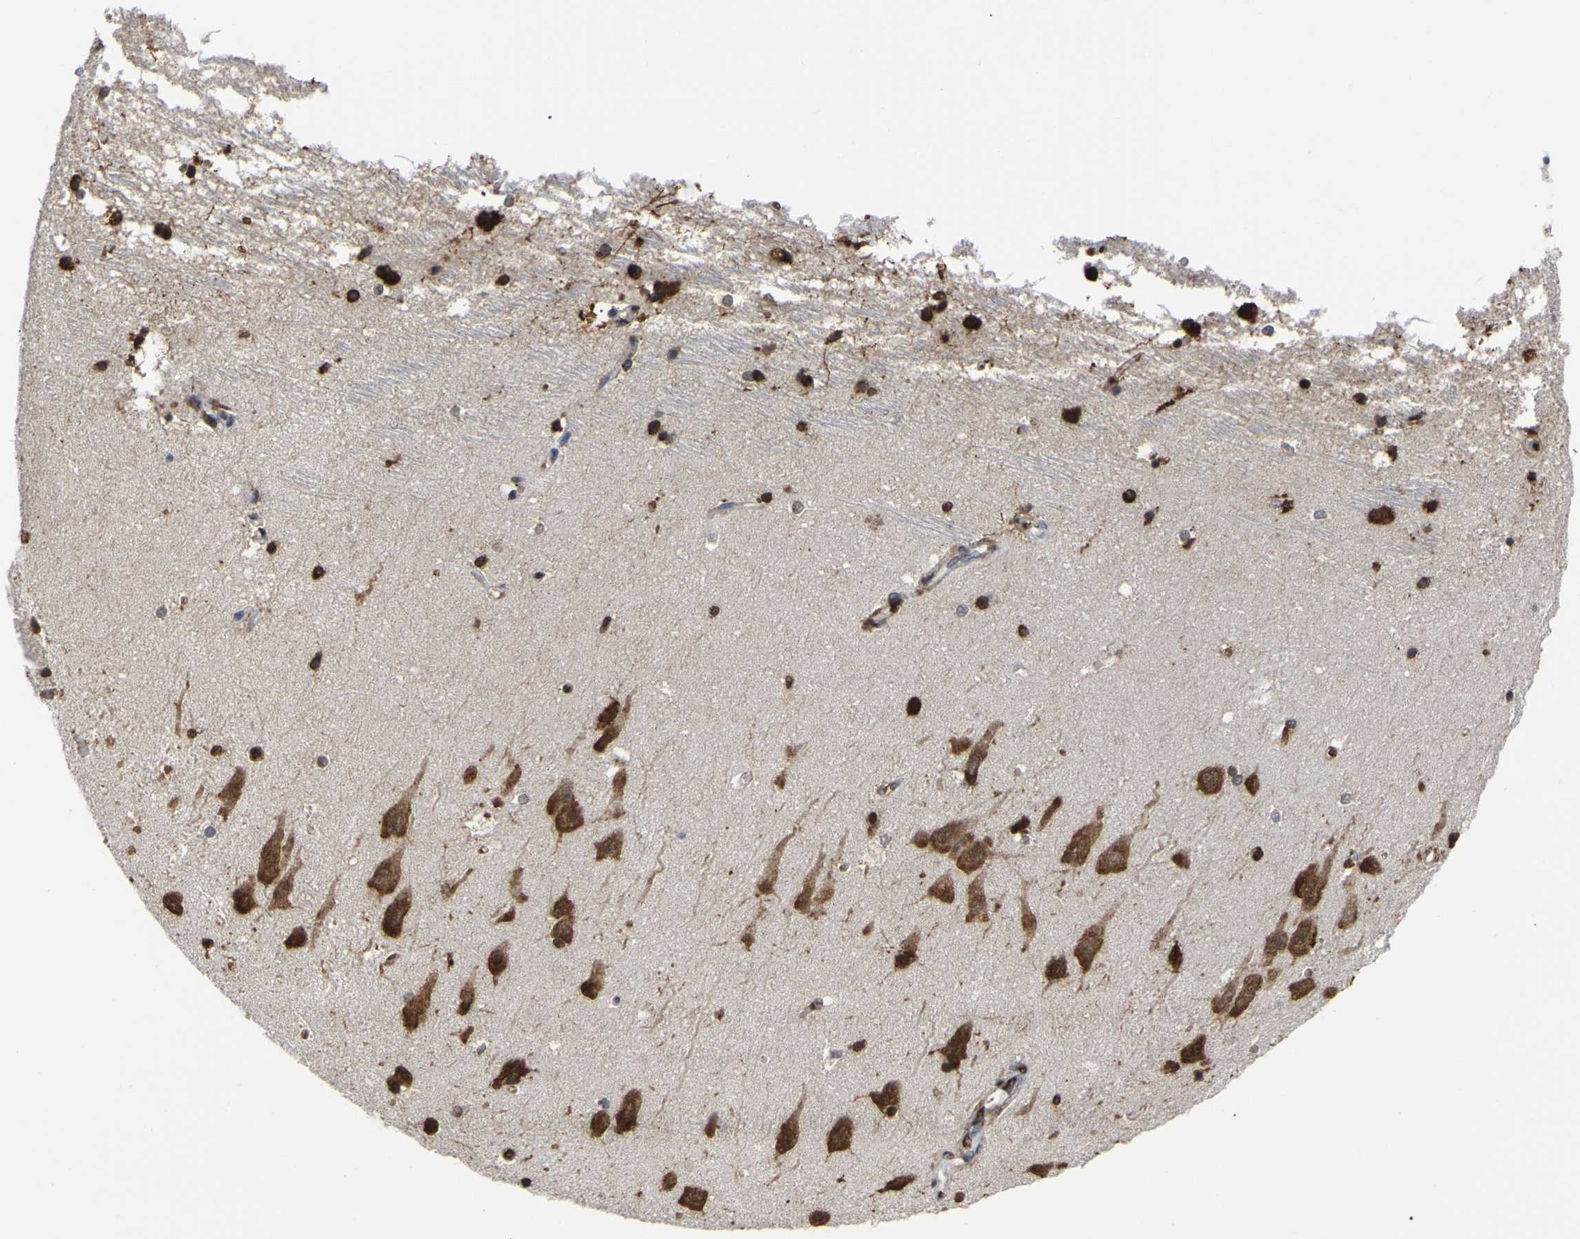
{"staining": {"intensity": "strong", "quantity": ">75%", "location": "nuclear"}, "tissue": "hippocampus", "cell_type": "Glial cells", "image_type": "normal", "snomed": [{"axis": "morphology", "description": "Normal tissue, NOS"}, {"axis": "topography", "description": "Hippocampus"}], "caption": "Approximately >75% of glial cells in normal human hippocampus demonstrate strong nuclear protein expression as visualized by brown immunohistochemical staining.", "gene": "RBL2", "patient": {"sex": "male", "age": 45}}